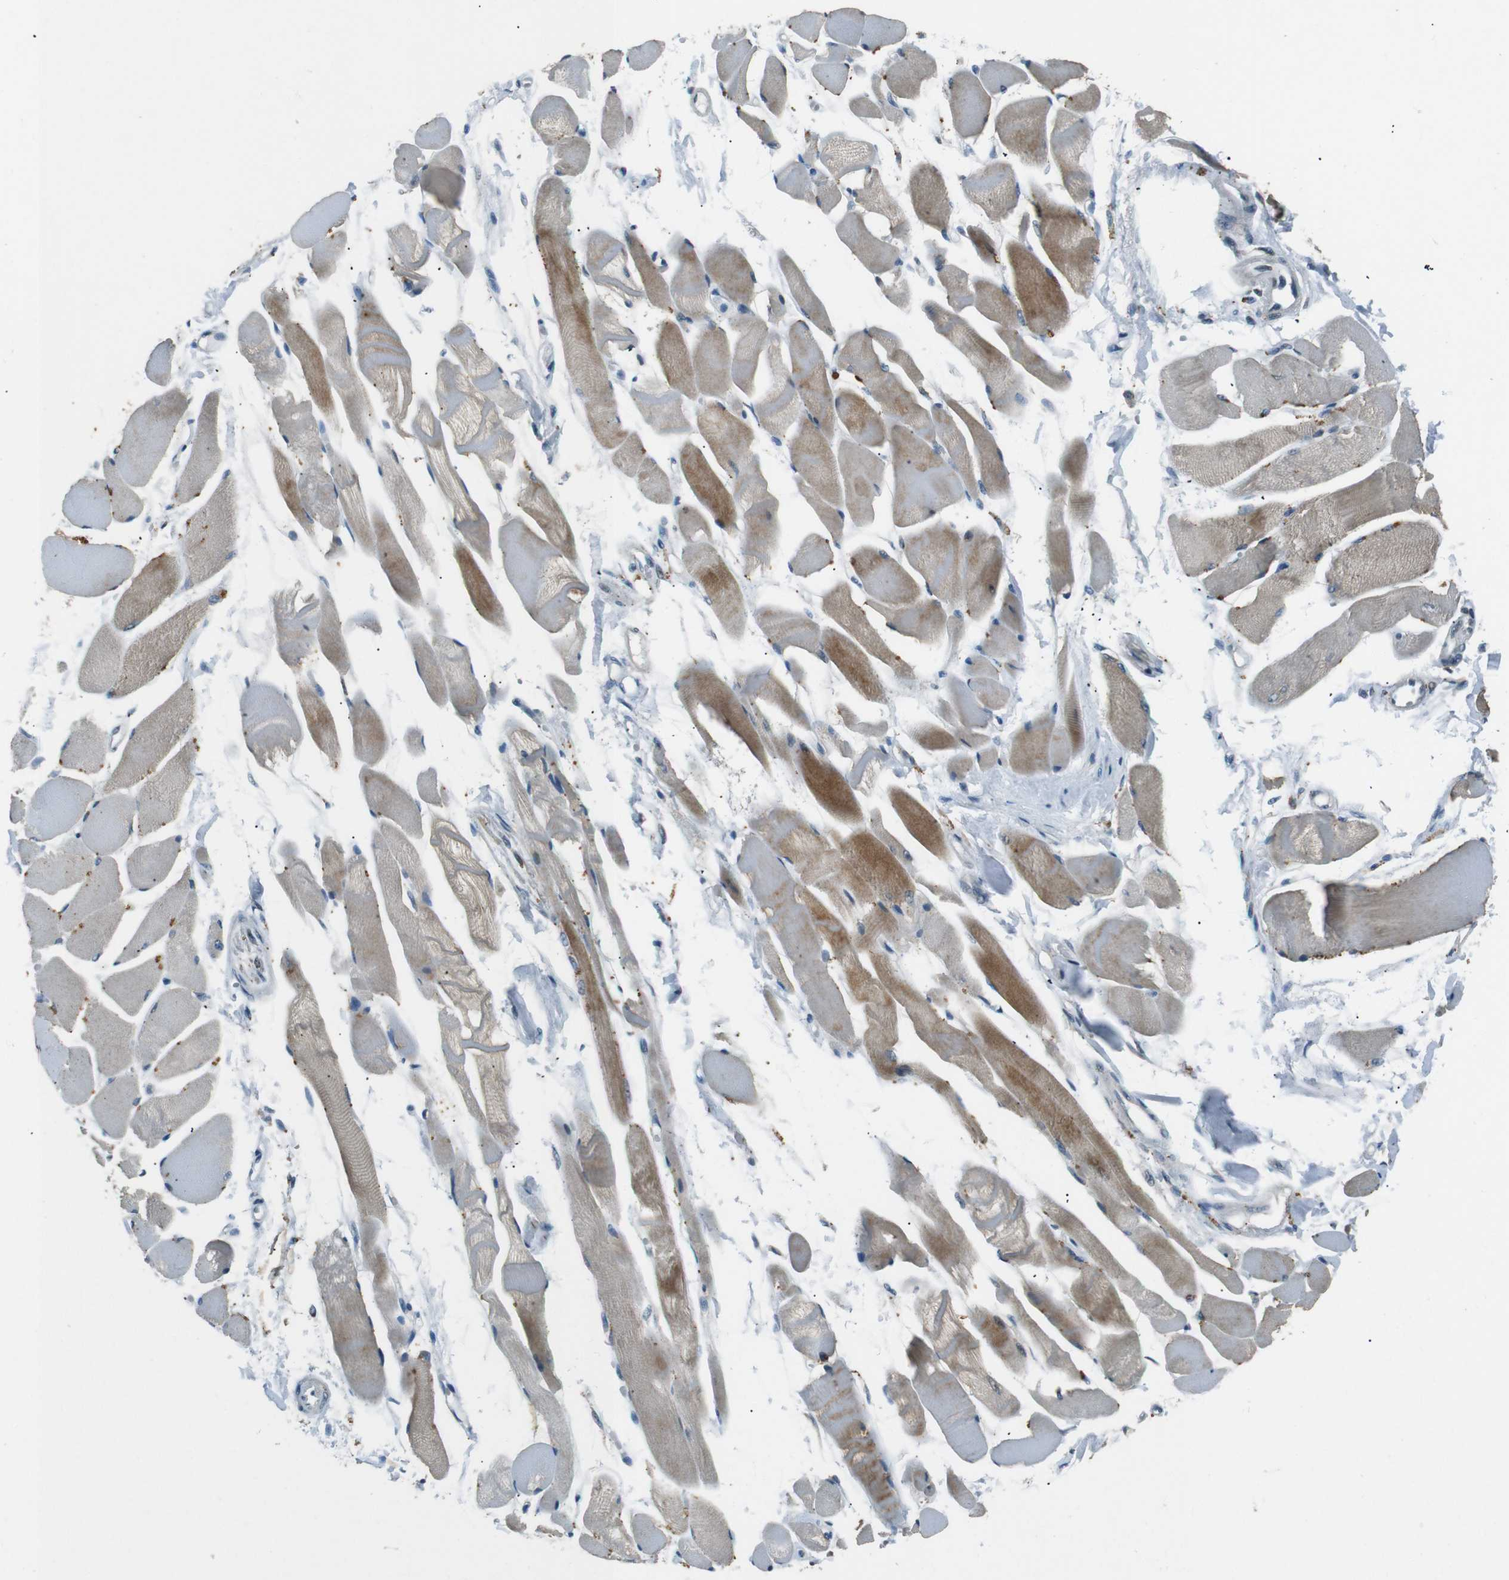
{"staining": {"intensity": "moderate", "quantity": "25%-75%", "location": "cytoplasmic/membranous"}, "tissue": "skeletal muscle", "cell_type": "Myocytes", "image_type": "normal", "snomed": [{"axis": "morphology", "description": "Normal tissue, NOS"}, {"axis": "topography", "description": "Skeletal muscle"}, {"axis": "topography", "description": "Peripheral nerve tissue"}], "caption": "A photomicrograph of human skeletal muscle stained for a protein displays moderate cytoplasmic/membranous brown staining in myocytes. The staining is performed using DAB brown chromogen to label protein expression. The nuclei are counter-stained blue using hematoxylin.", "gene": "MAGI2", "patient": {"sex": "female", "age": 84}}